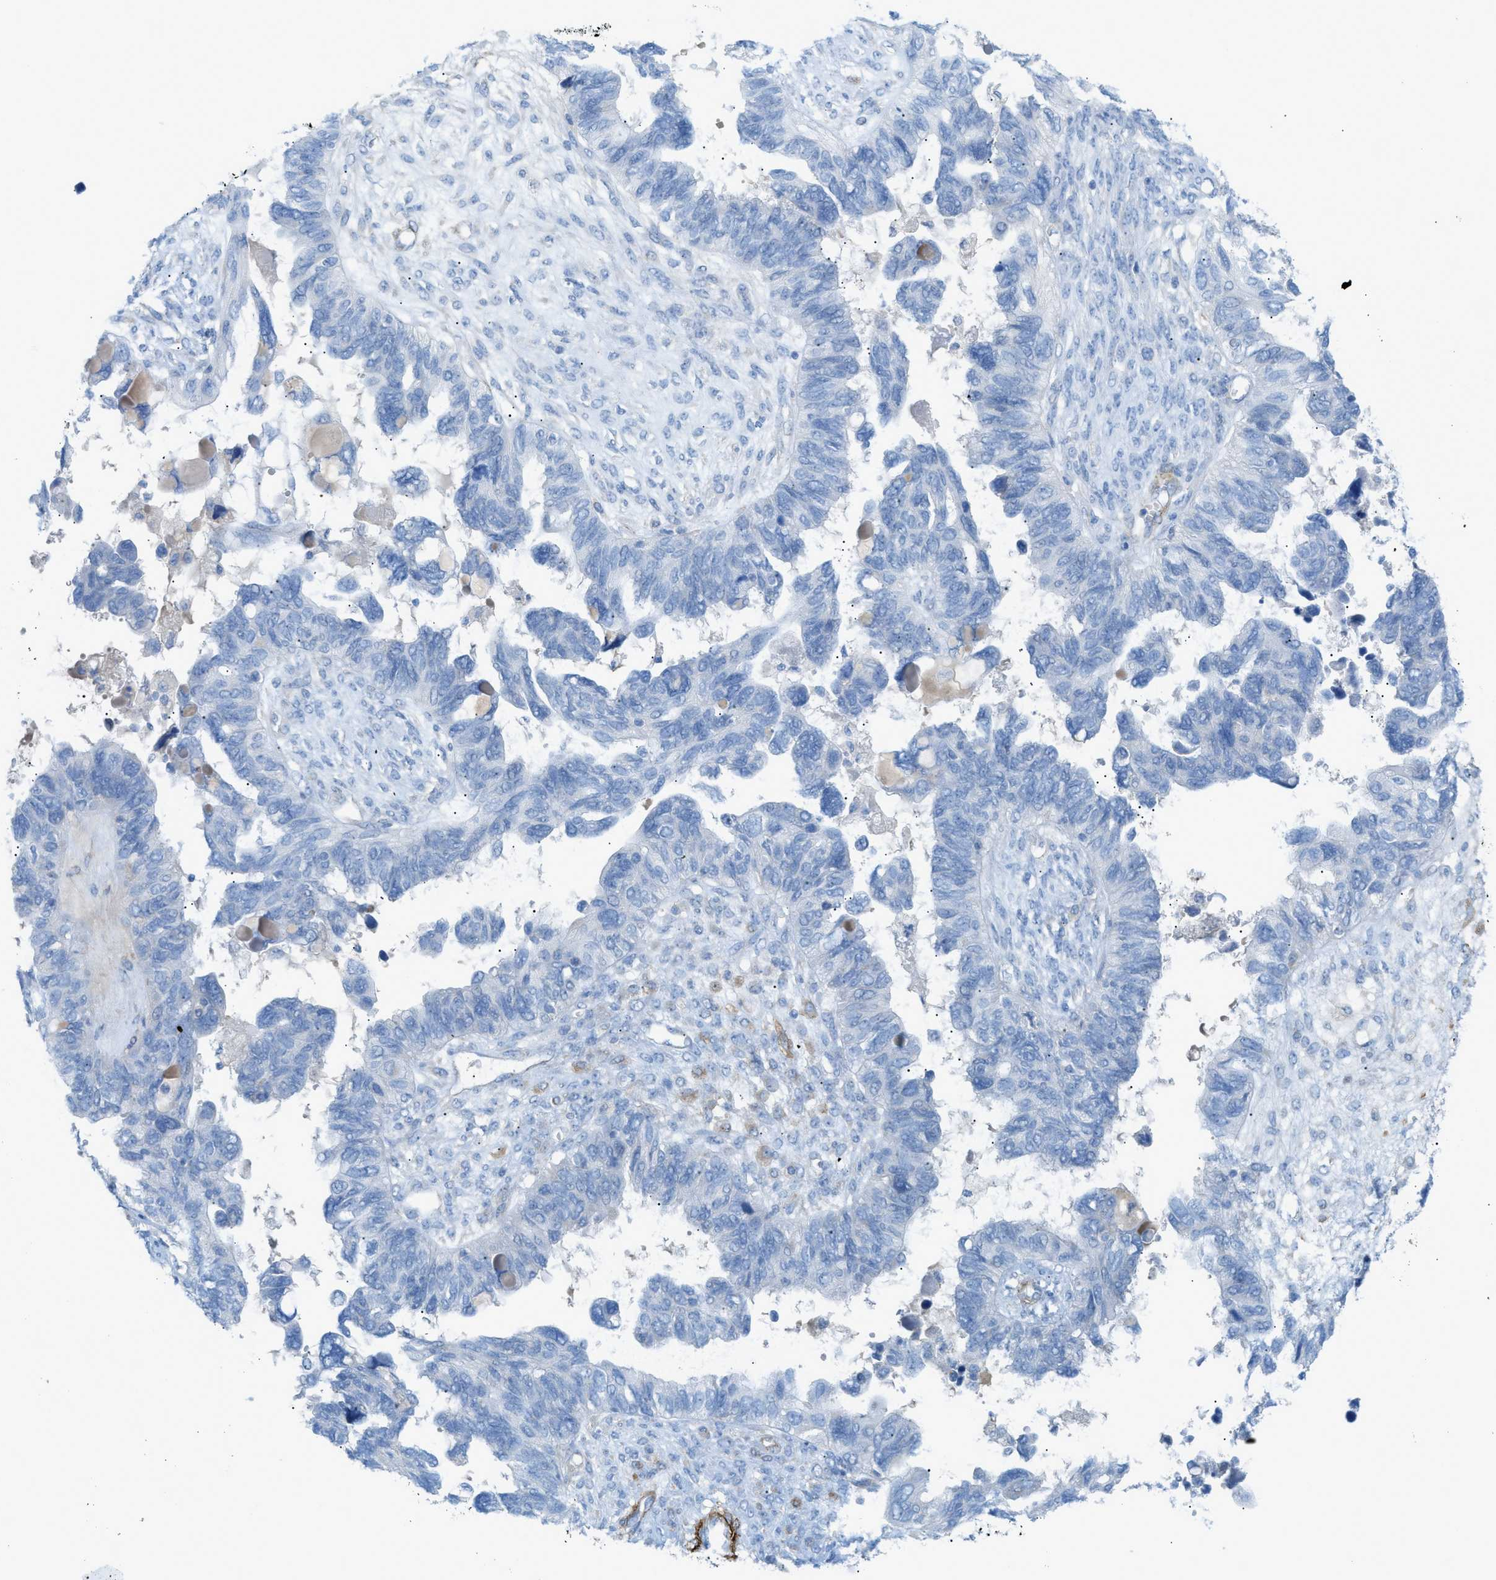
{"staining": {"intensity": "negative", "quantity": "none", "location": "none"}, "tissue": "ovarian cancer", "cell_type": "Tumor cells", "image_type": "cancer", "snomed": [{"axis": "morphology", "description": "Cystadenocarcinoma, serous, NOS"}, {"axis": "topography", "description": "Ovary"}], "caption": "Tumor cells show no significant staining in serous cystadenocarcinoma (ovarian).", "gene": "MYH11", "patient": {"sex": "female", "age": 79}}